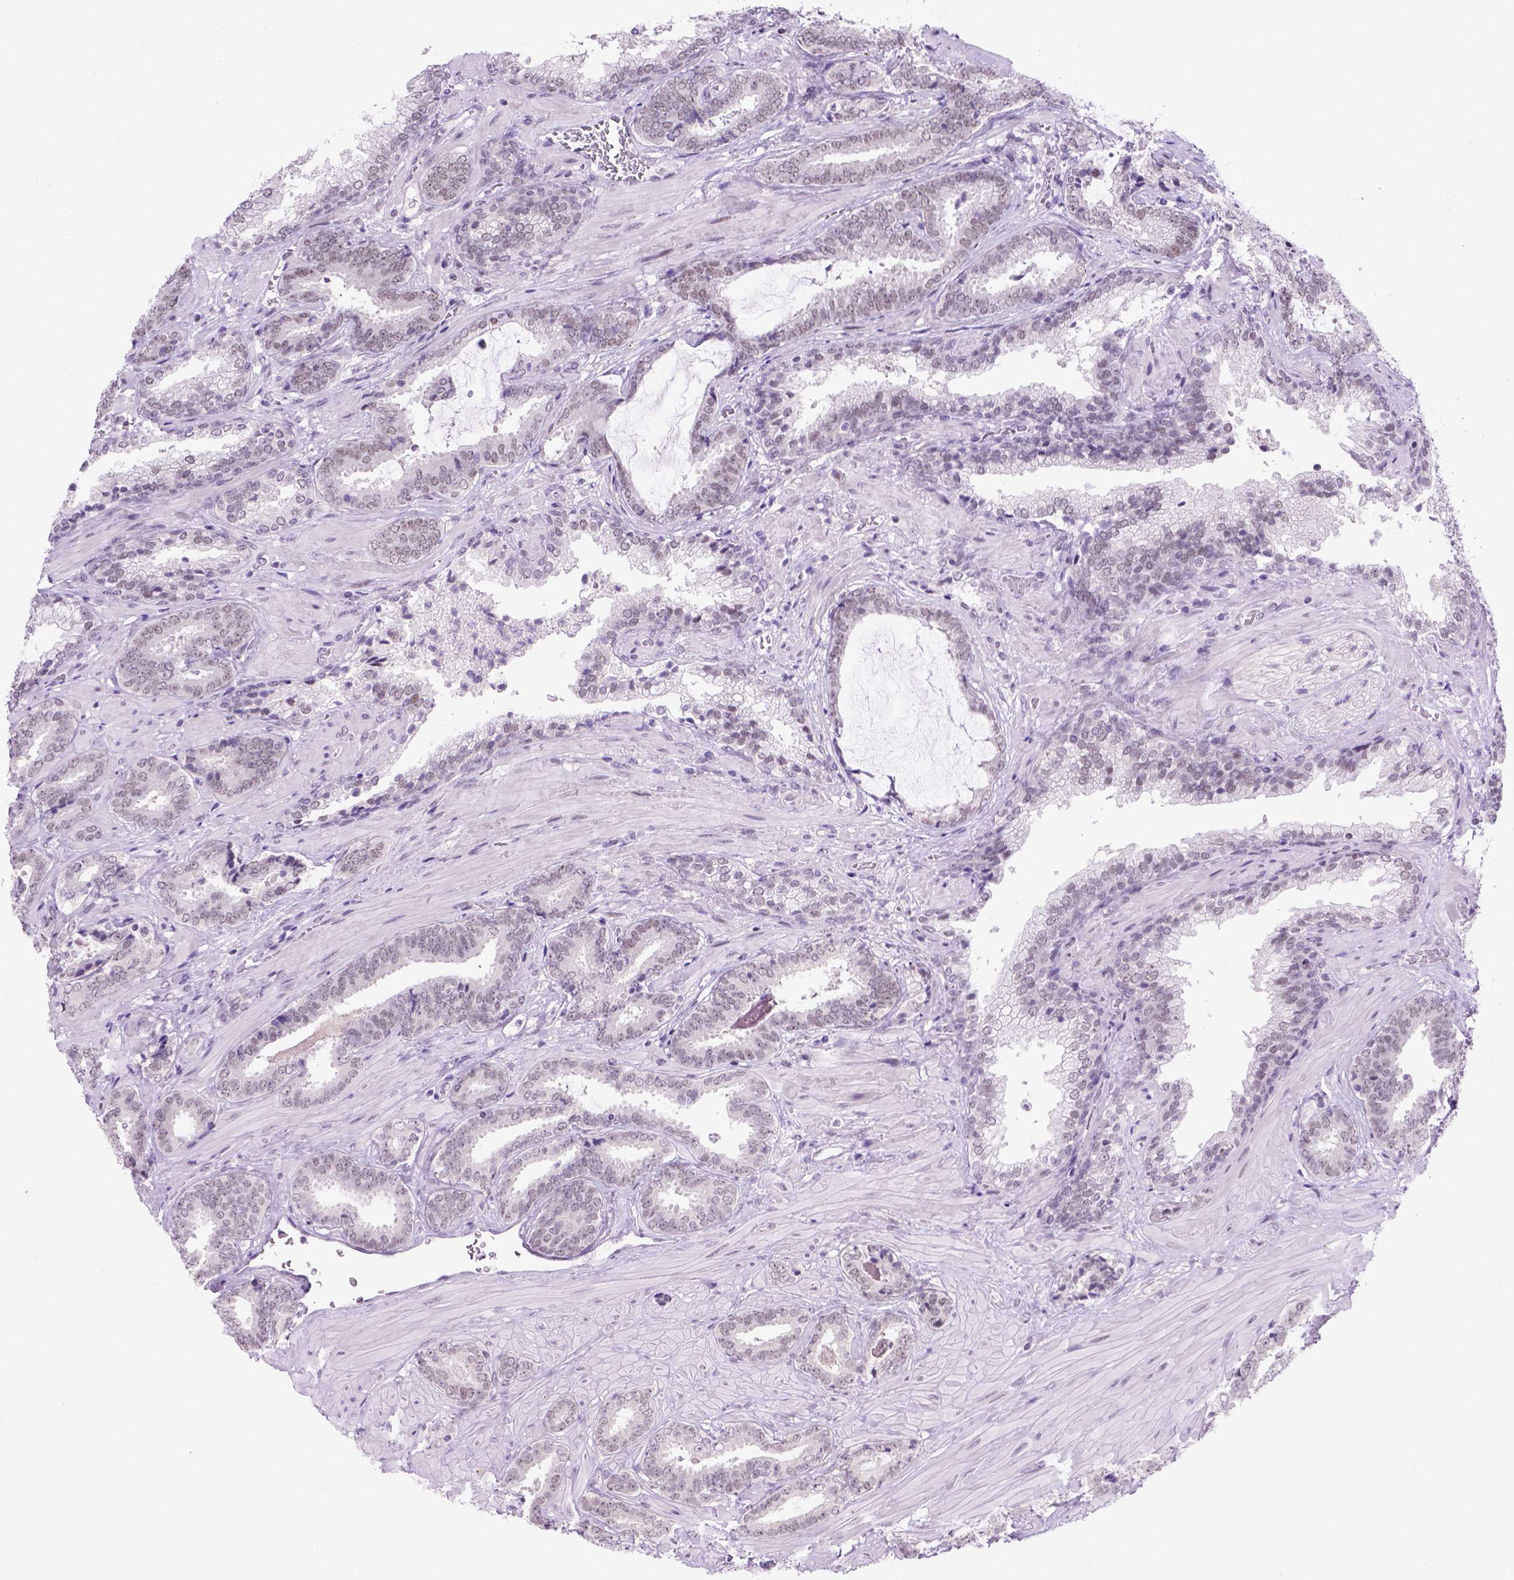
{"staining": {"intensity": "weak", "quantity": "<25%", "location": "nuclear"}, "tissue": "prostate cancer", "cell_type": "Tumor cells", "image_type": "cancer", "snomed": [{"axis": "morphology", "description": "Adenocarcinoma, Low grade"}, {"axis": "topography", "description": "Prostate"}], "caption": "Immunohistochemistry micrograph of human prostate cancer stained for a protein (brown), which exhibits no expression in tumor cells. (DAB (3,3'-diaminobenzidine) immunohistochemistry (IHC) visualized using brightfield microscopy, high magnification).", "gene": "TBPL1", "patient": {"sex": "male", "age": 61}}